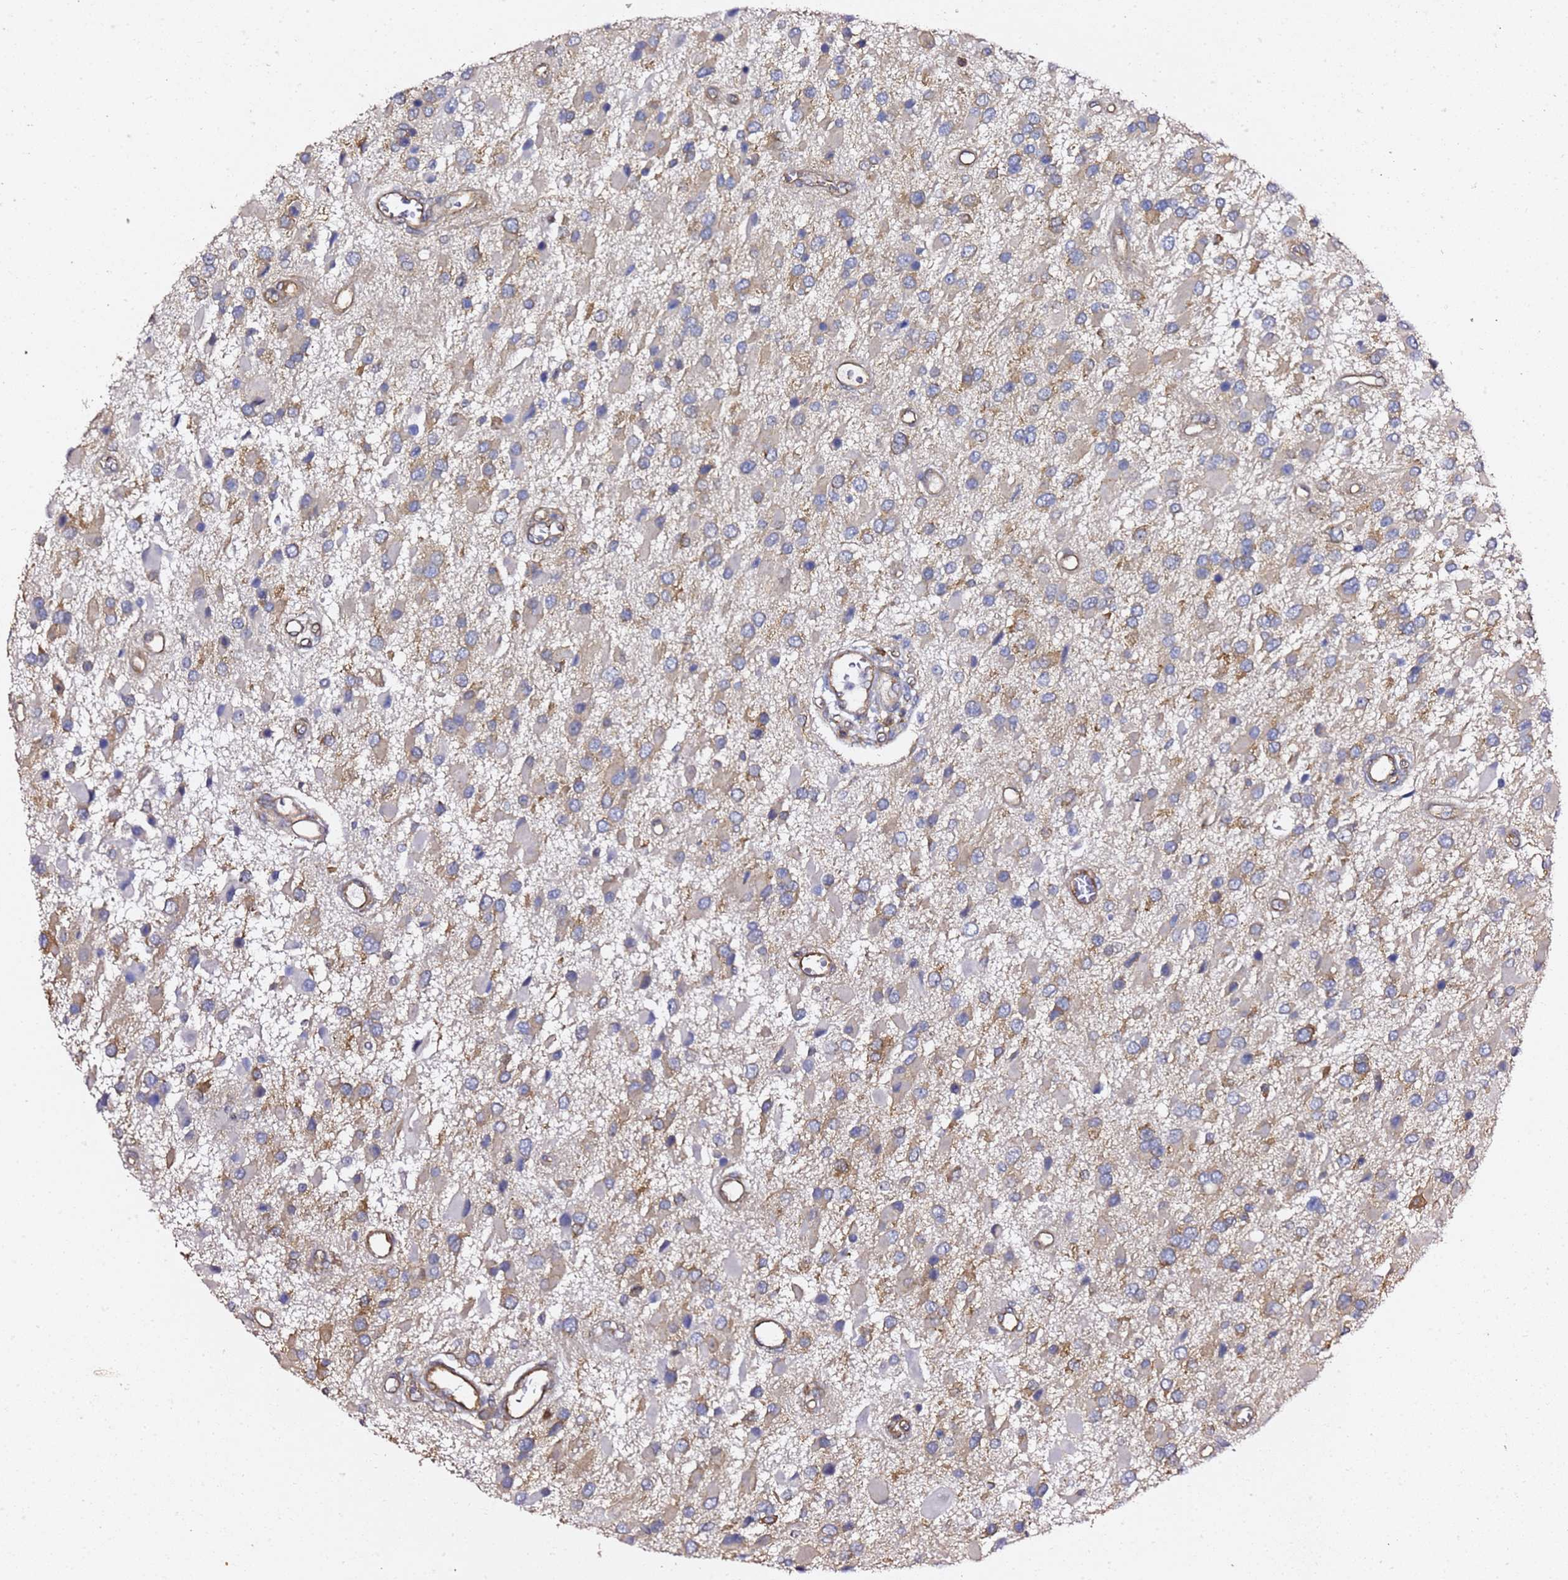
{"staining": {"intensity": "weak", "quantity": "<25%", "location": "cytoplasmic/membranous"}, "tissue": "glioma", "cell_type": "Tumor cells", "image_type": "cancer", "snomed": [{"axis": "morphology", "description": "Glioma, malignant, High grade"}, {"axis": "topography", "description": "Brain"}], "caption": "The histopathology image shows no staining of tumor cells in high-grade glioma (malignant).", "gene": "TPST1", "patient": {"sex": "male", "age": 53}}